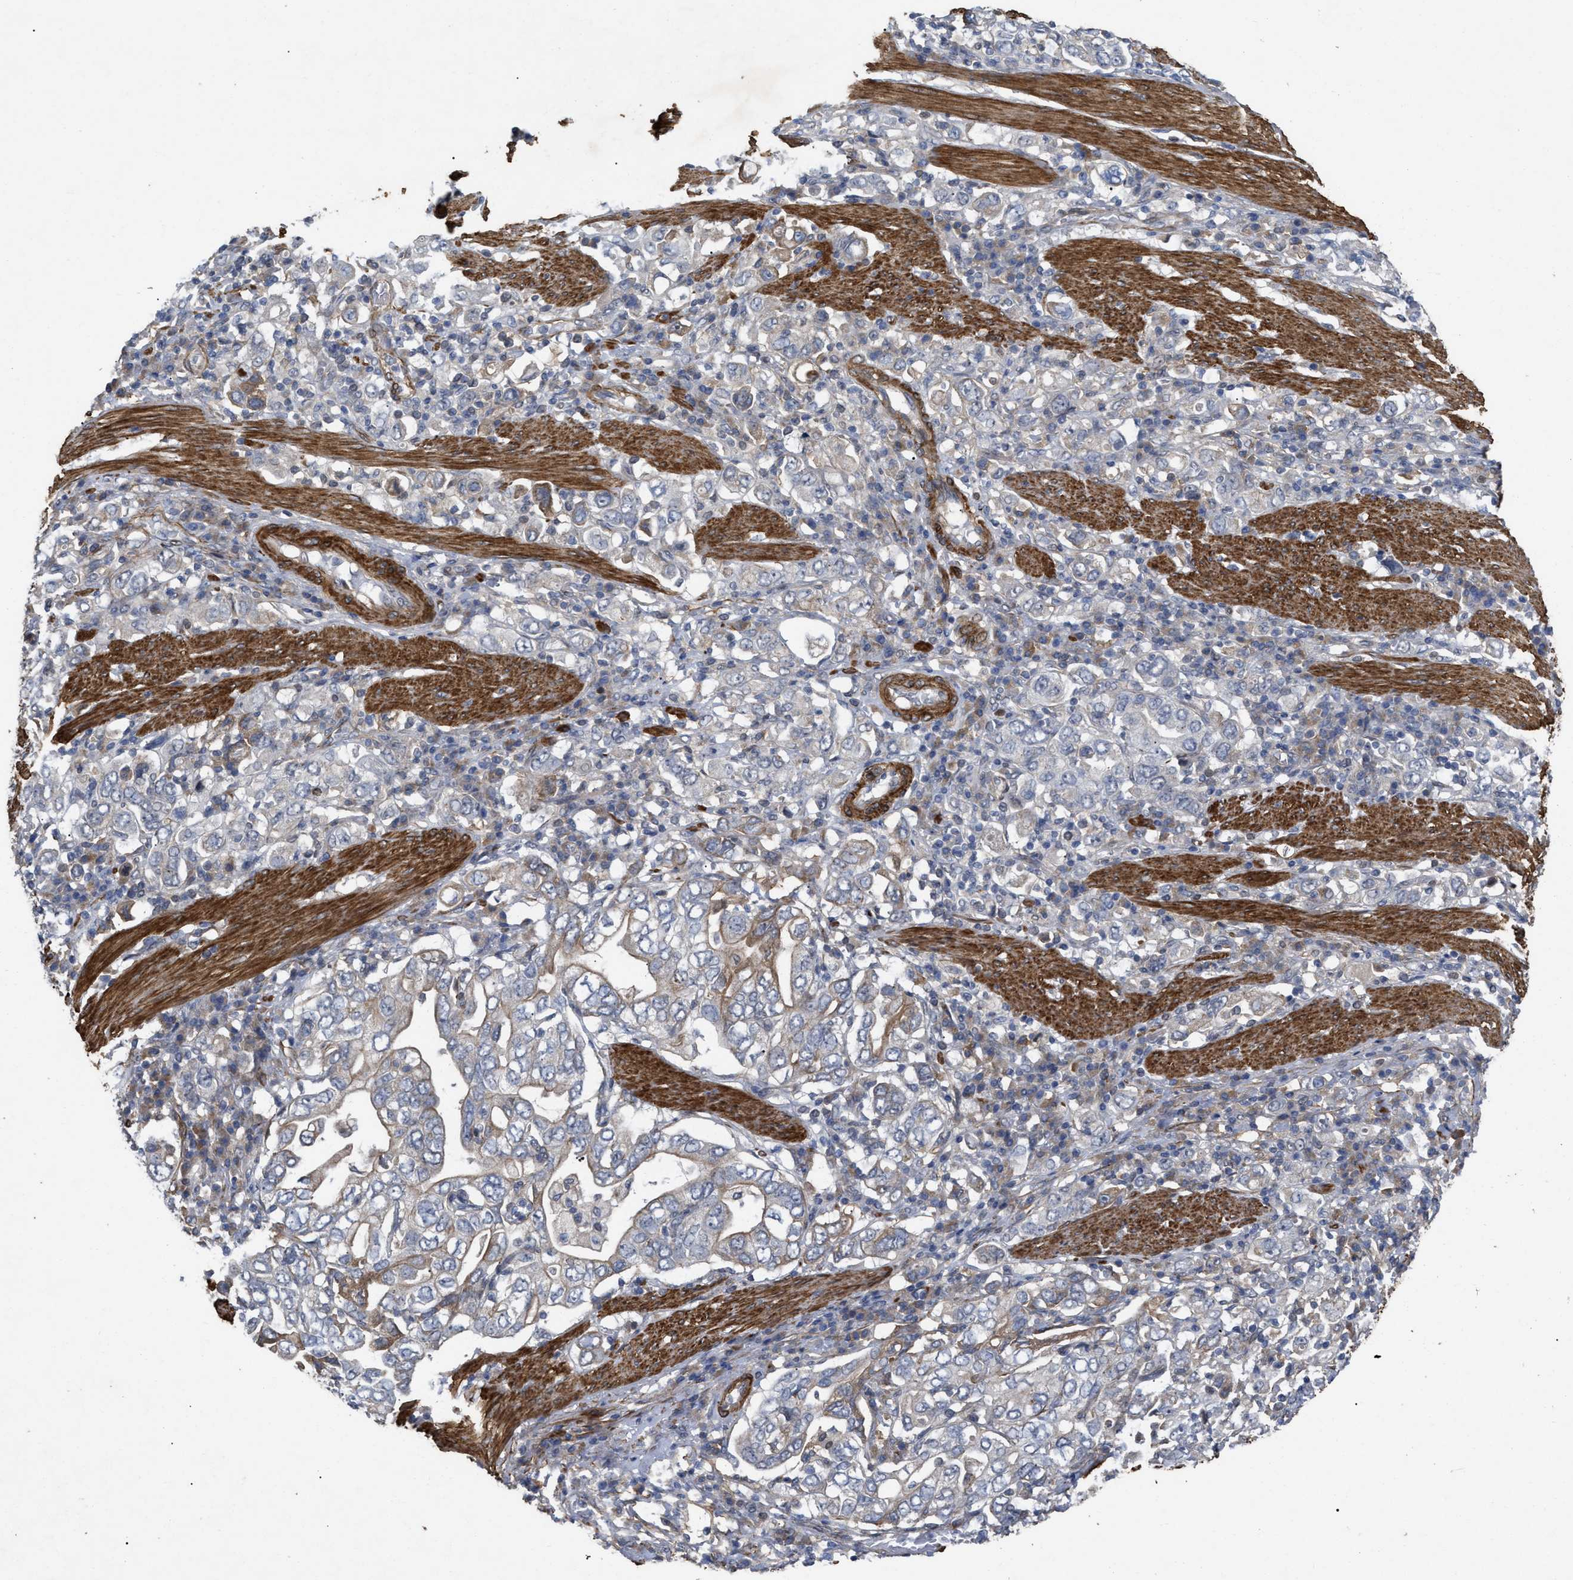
{"staining": {"intensity": "weak", "quantity": "25%-75%", "location": "cytoplasmic/membranous"}, "tissue": "stomach cancer", "cell_type": "Tumor cells", "image_type": "cancer", "snomed": [{"axis": "morphology", "description": "Adenocarcinoma, NOS"}, {"axis": "topography", "description": "Stomach, upper"}], "caption": "A brown stain shows weak cytoplasmic/membranous expression of a protein in human stomach cancer tumor cells.", "gene": "ST6GALNAC6", "patient": {"sex": "male", "age": 62}}